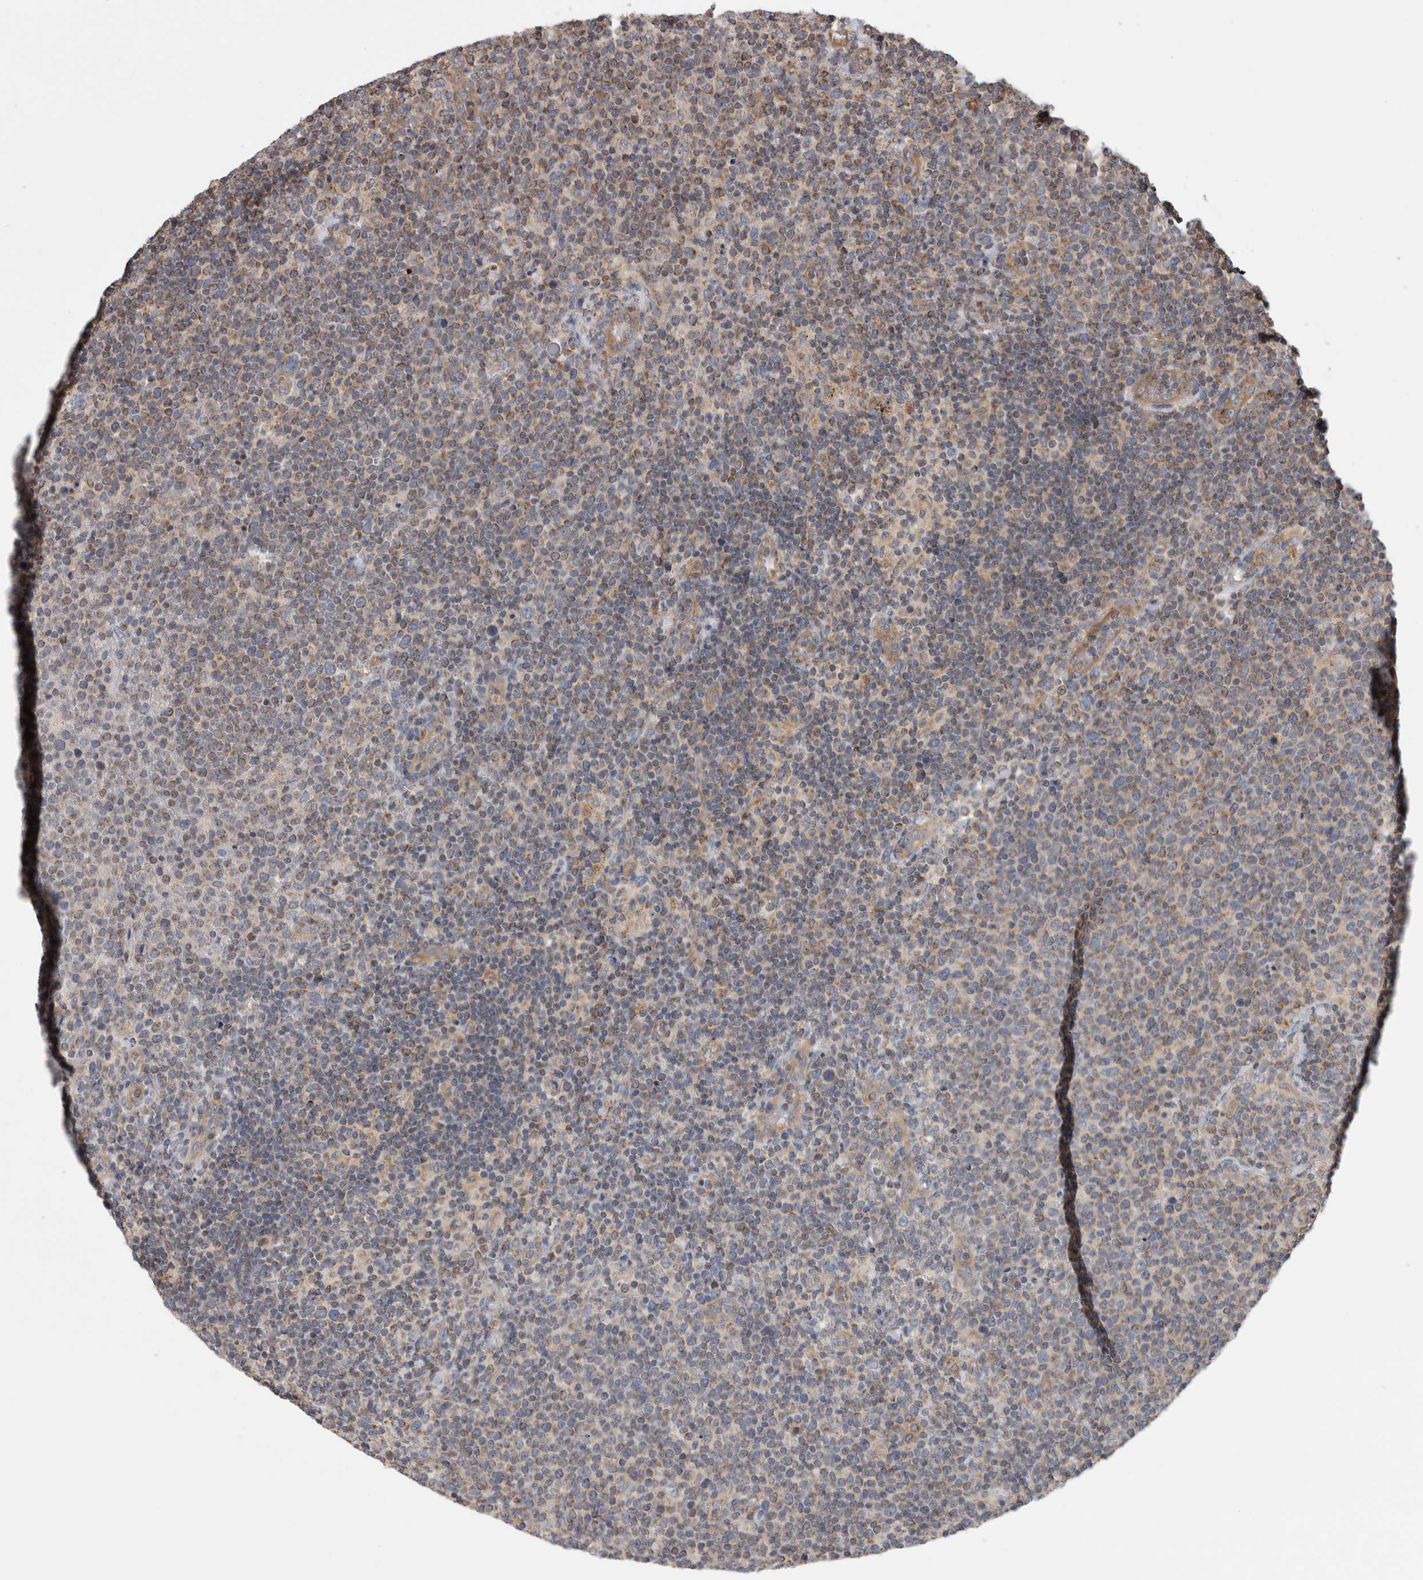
{"staining": {"intensity": "weak", "quantity": ">75%", "location": "cytoplasmic/membranous"}, "tissue": "lymphoma", "cell_type": "Tumor cells", "image_type": "cancer", "snomed": [{"axis": "morphology", "description": "Malignant lymphoma, non-Hodgkin's type, High grade"}, {"axis": "topography", "description": "Lymph node"}], "caption": "IHC histopathology image of neoplastic tissue: high-grade malignant lymphoma, non-Hodgkin's type stained using IHC shows low levels of weak protein expression localized specifically in the cytoplasmic/membranous of tumor cells, appearing as a cytoplasmic/membranous brown color.", "gene": "SFXN2", "patient": {"sex": "male", "age": 61}}